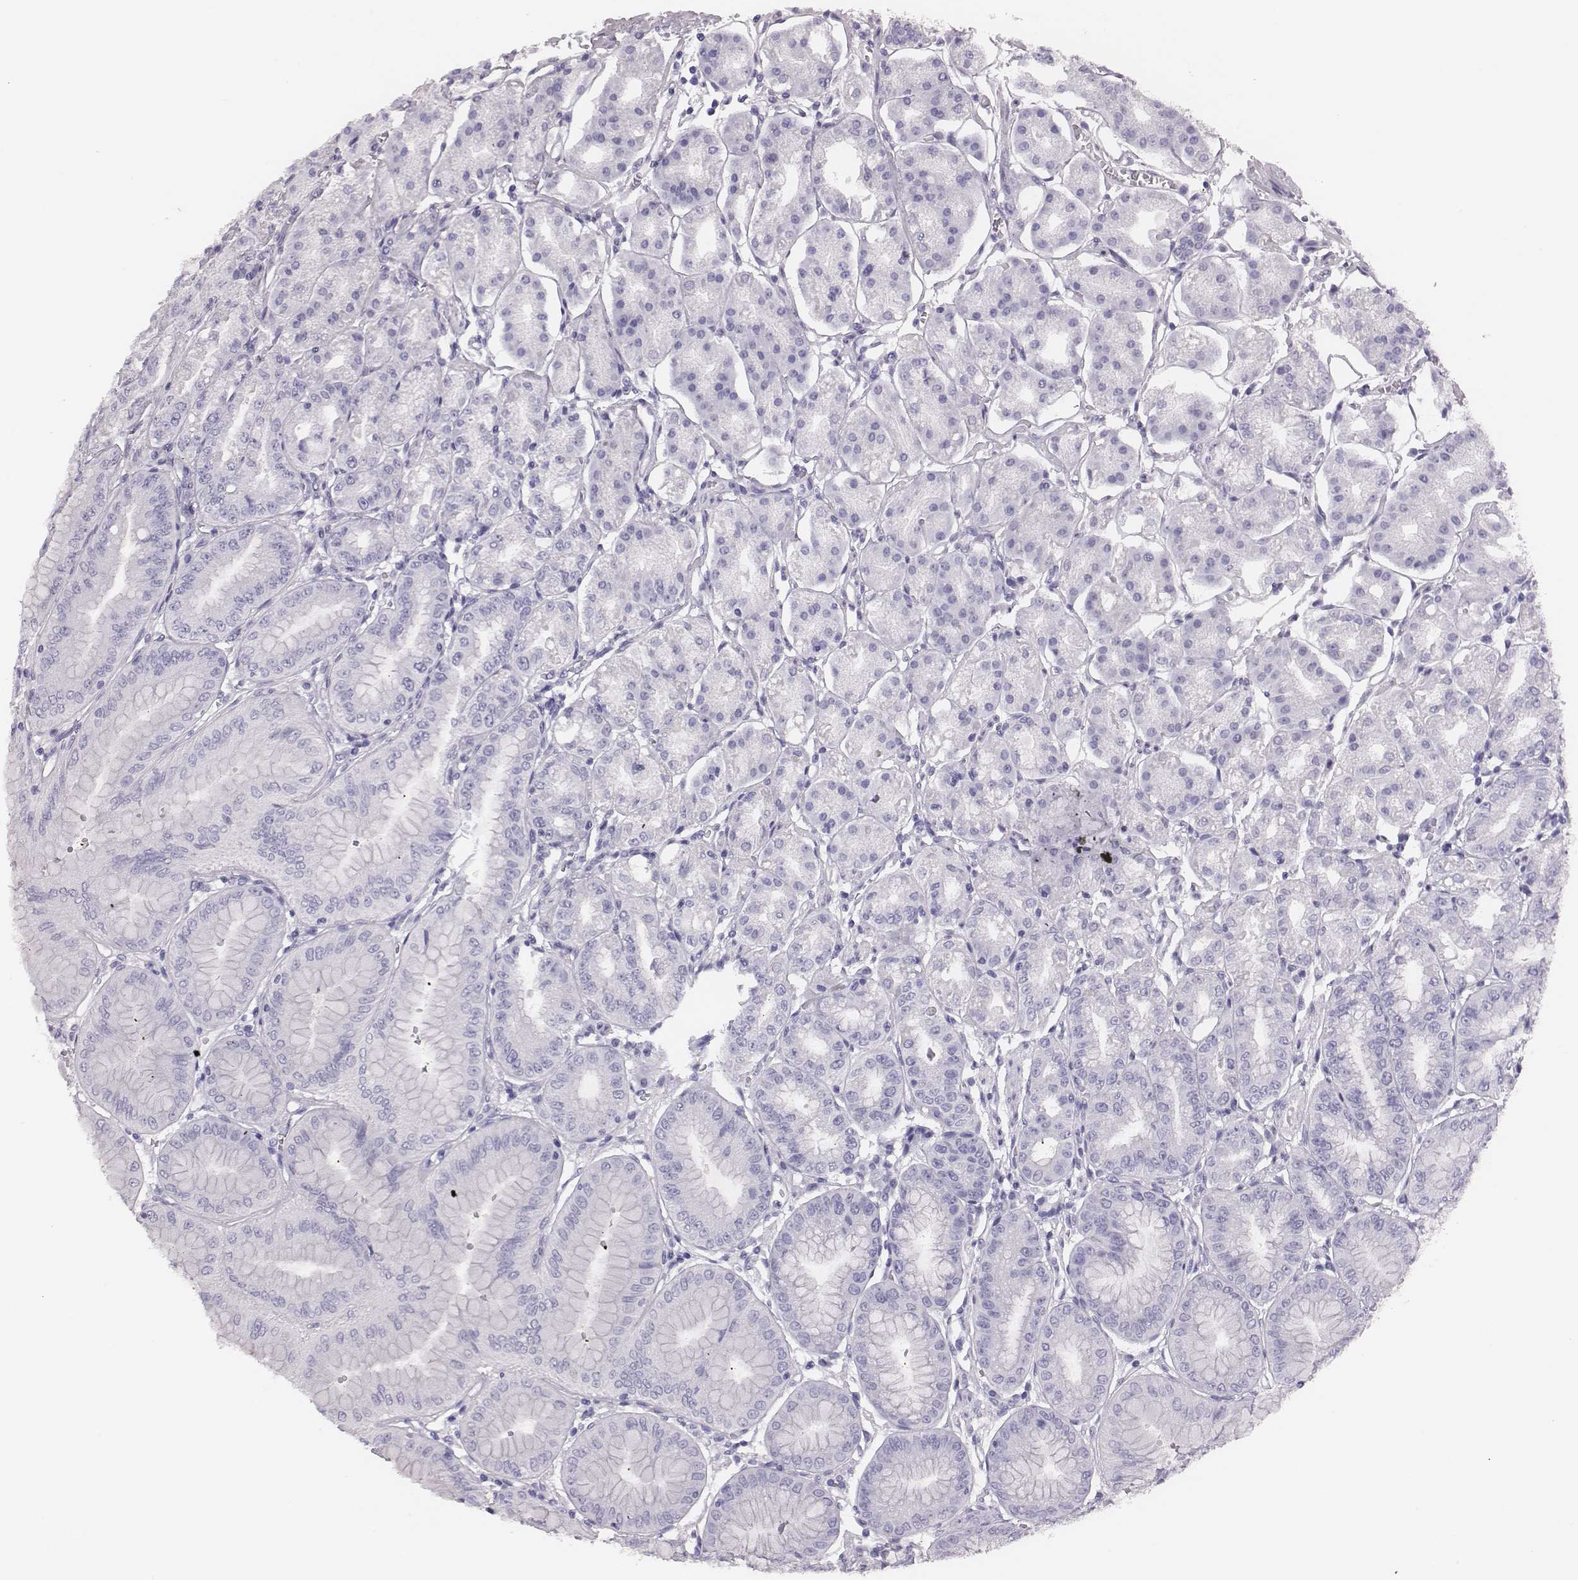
{"staining": {"intensity": "negative", "quantity": "none", "location": "none"}, "tissue": "stomach", "cell_type": "Glandular cells", "image_type": "normal", "snomed": [{"axis": "morphology", "description": "Normal tissue, NOS"}, {"axis": "topography", "description": "Stomach, lower"}], "caption": "Immunohistochemistry photomicrograph of unremarkable stomach stained for a protein (brown), which displays no expression in glandular cells. (Brightfield microscopy of DAB (3,3'-diaminobenzidine) IHC at high magnification).", "gene": "H1", "patient": {"sex": "male", "age": 71}}